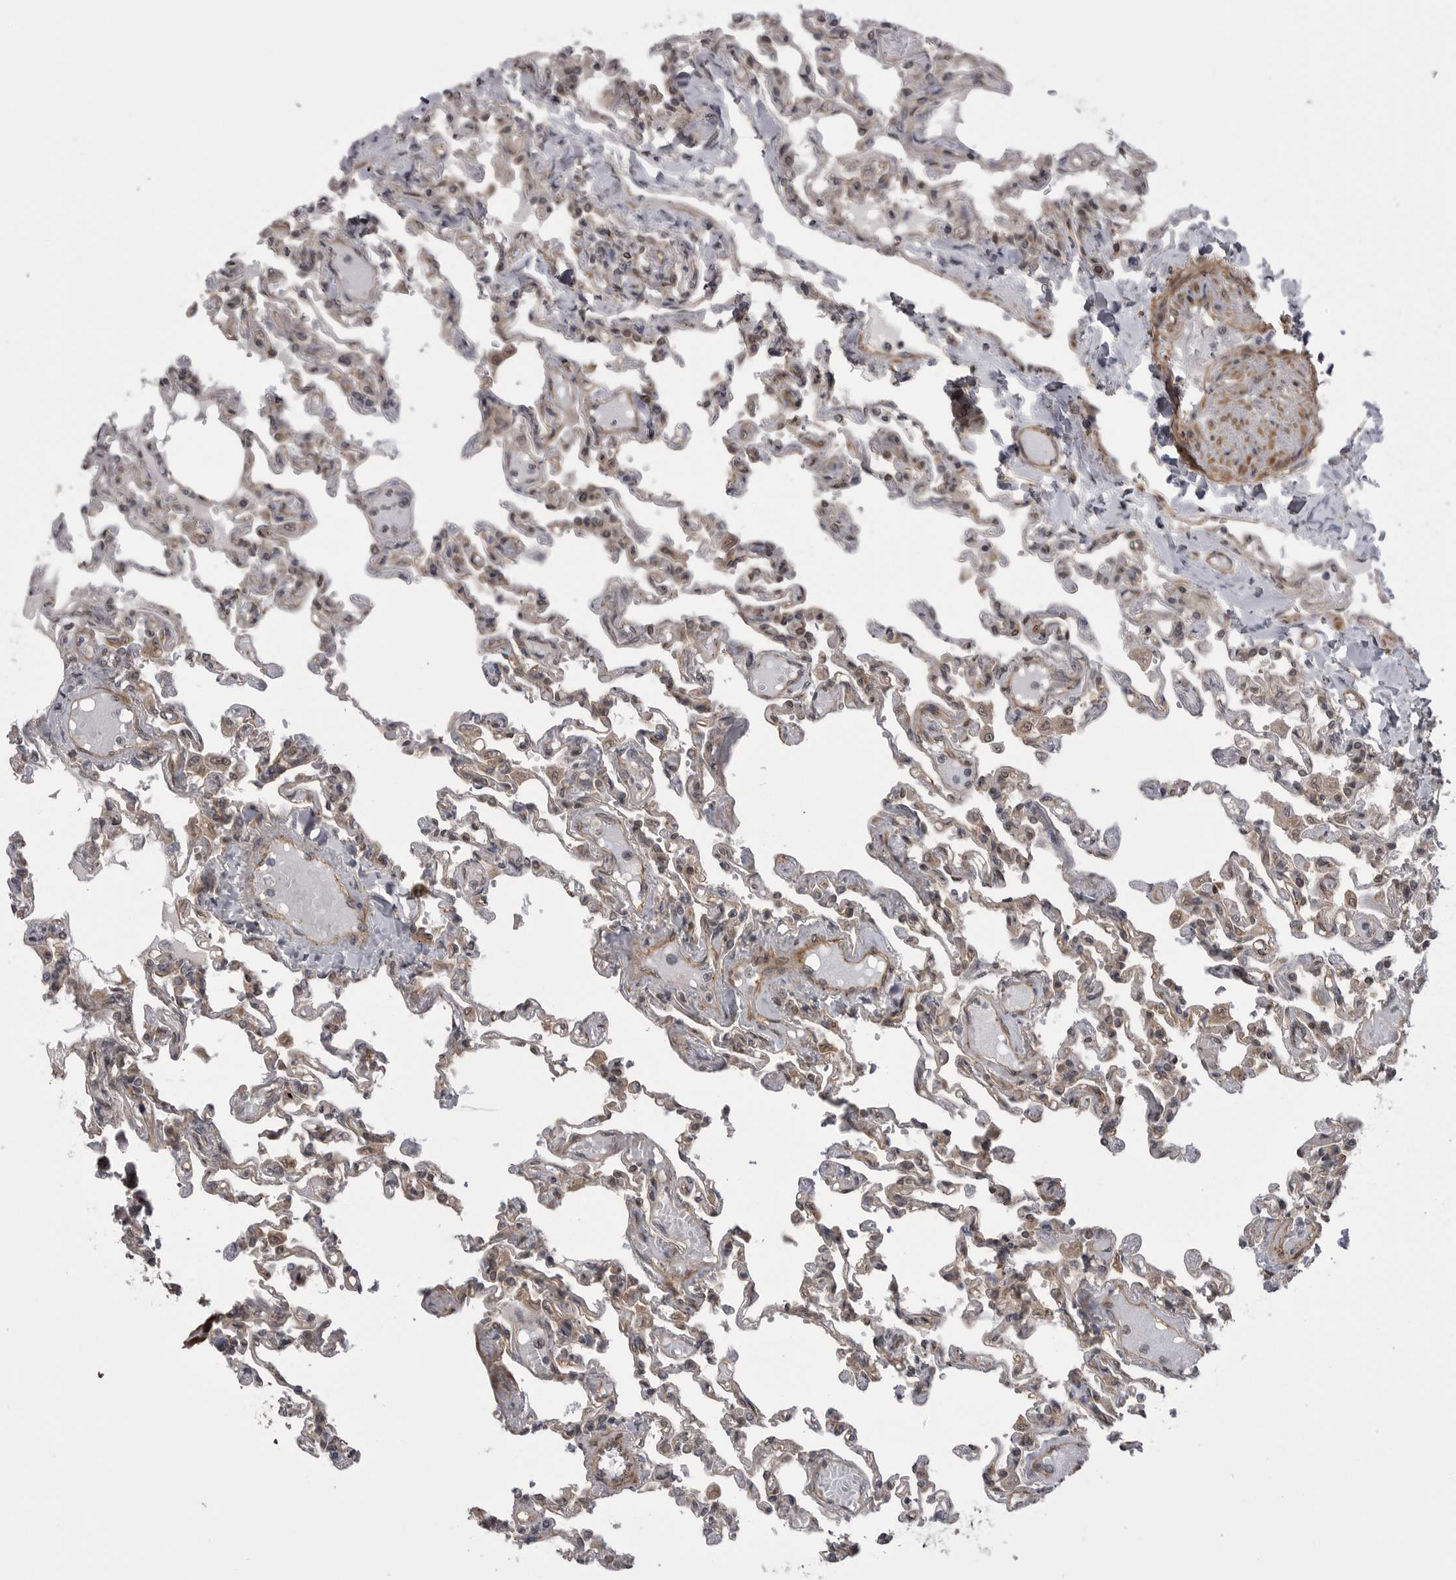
{"staining": {"intensity": "weak", "quantity": "25%-75%", "location": "nuclear"}, "tissue": "lung", "cell_type": "Alveolar cells", "image_type": "normal", "snomed": [{"axis": "morphology", "description": "Normal tissue, NOS"}, {"axis": "topography", "description": "Lung"}], "caption": "DAB immunohistochemical staining of unremarkable lung demonstrates weak nuclear protein expression in about 25%-75% of alveolar cells. (Stains: DAB (3,3'-diaminobenzidine) in brown, nuclei in blue, Microscopy: brightfield microscopy at high magnification).", "gene": "PDCL", "patient": {"sex": "male", "age": 21}}